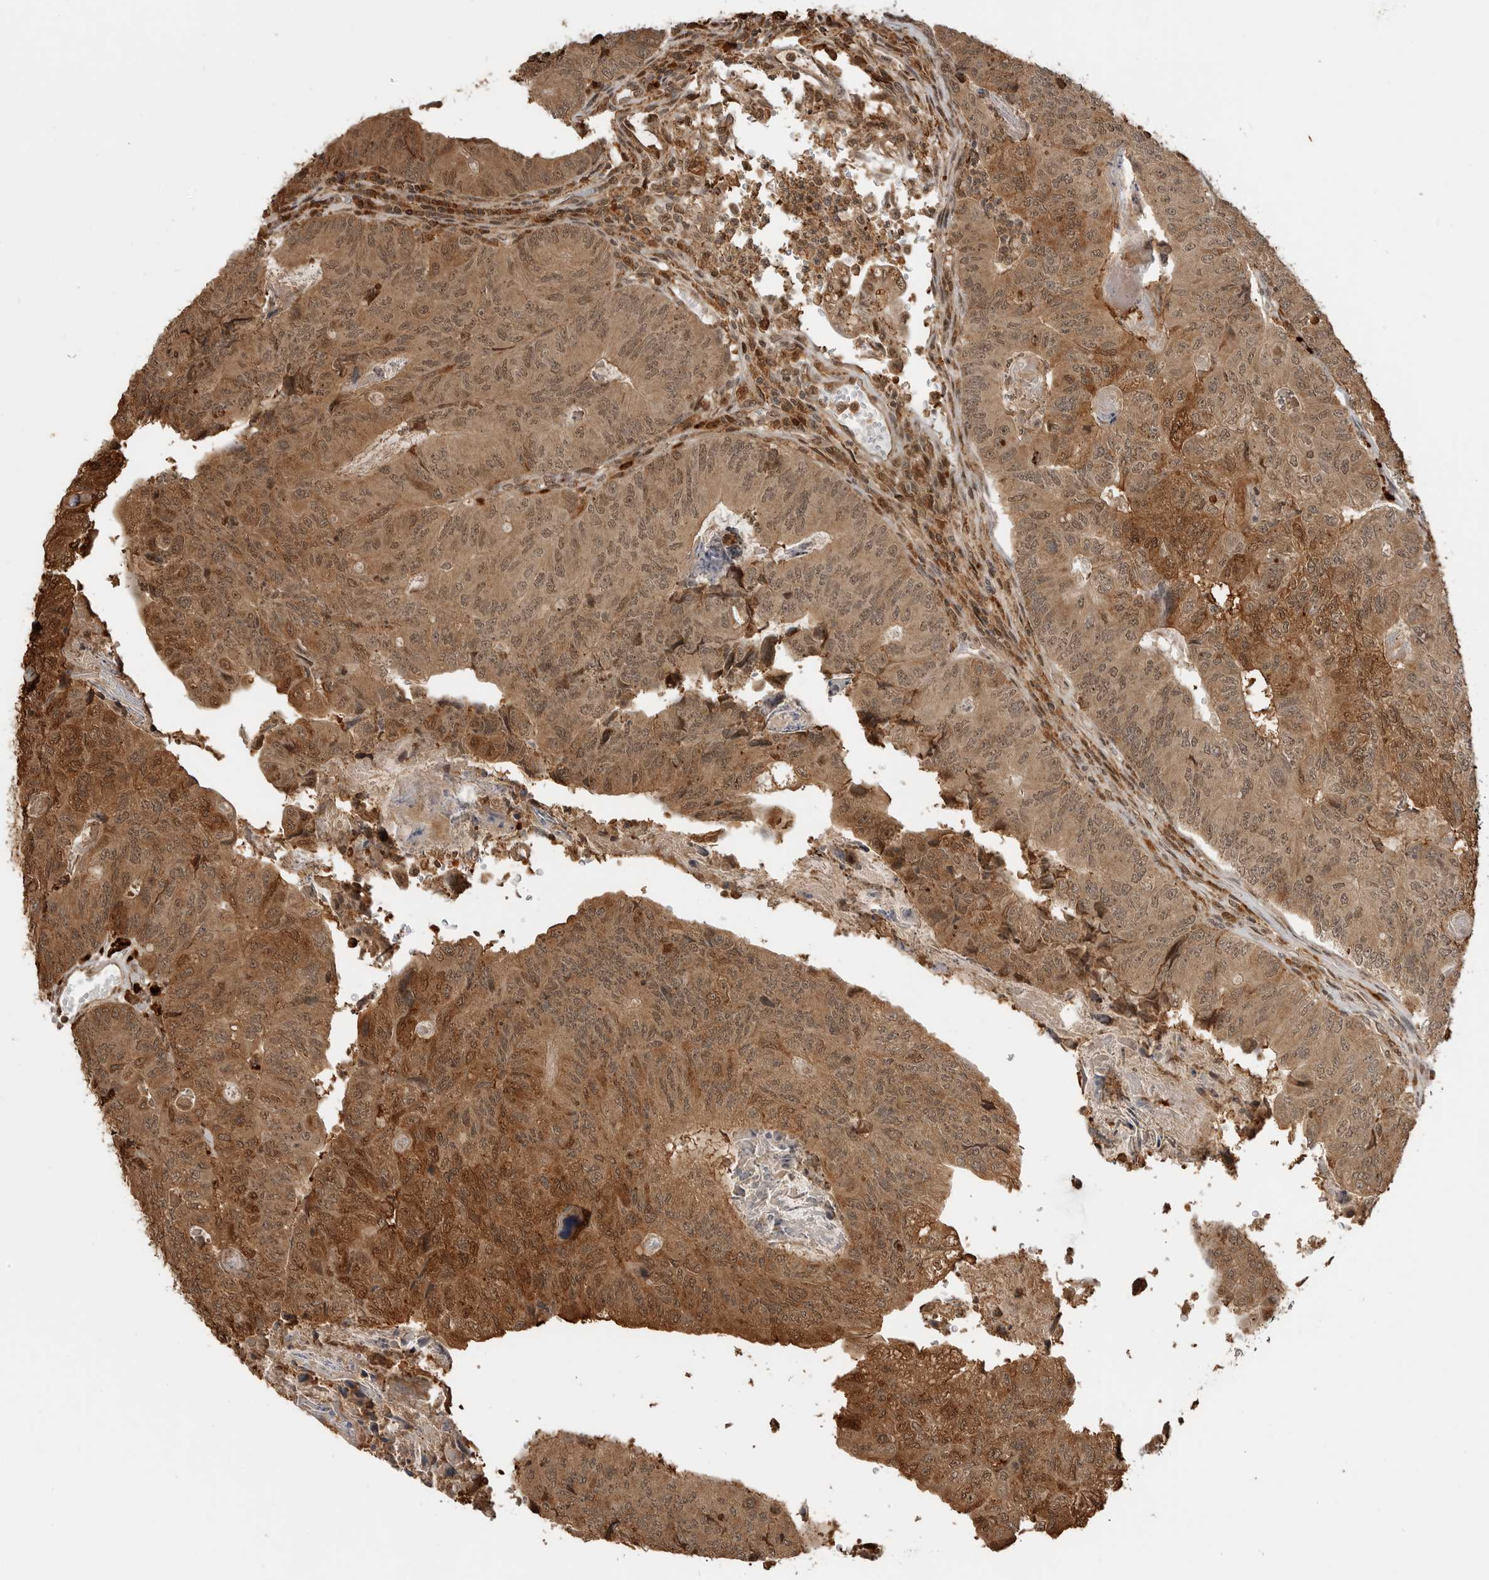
{"staining": {"intensity": "moderate", "quantity": ">75%", "location": "cytoplasmic/membranous,nuclear"}, "tissue": "colorectal cancer", "cell_type": "Tumor cells", "image_type": "cancer", "snomed": [{"axis": "morphology", "description": "Adenocarcinoma, NOS"}, {"axis": "topography", "description": "Colon"}], "caption": "High-power microscopy captured an immunohistochemistry (IHC) histopathology image of adenocarcinoma (colorectal), revealing moderate cytoplasmic/membranous and nuclear staining in about >75% of tumor cells.", "gene": "BMP2K", "patient": {"sex": "female", "age": 67}}